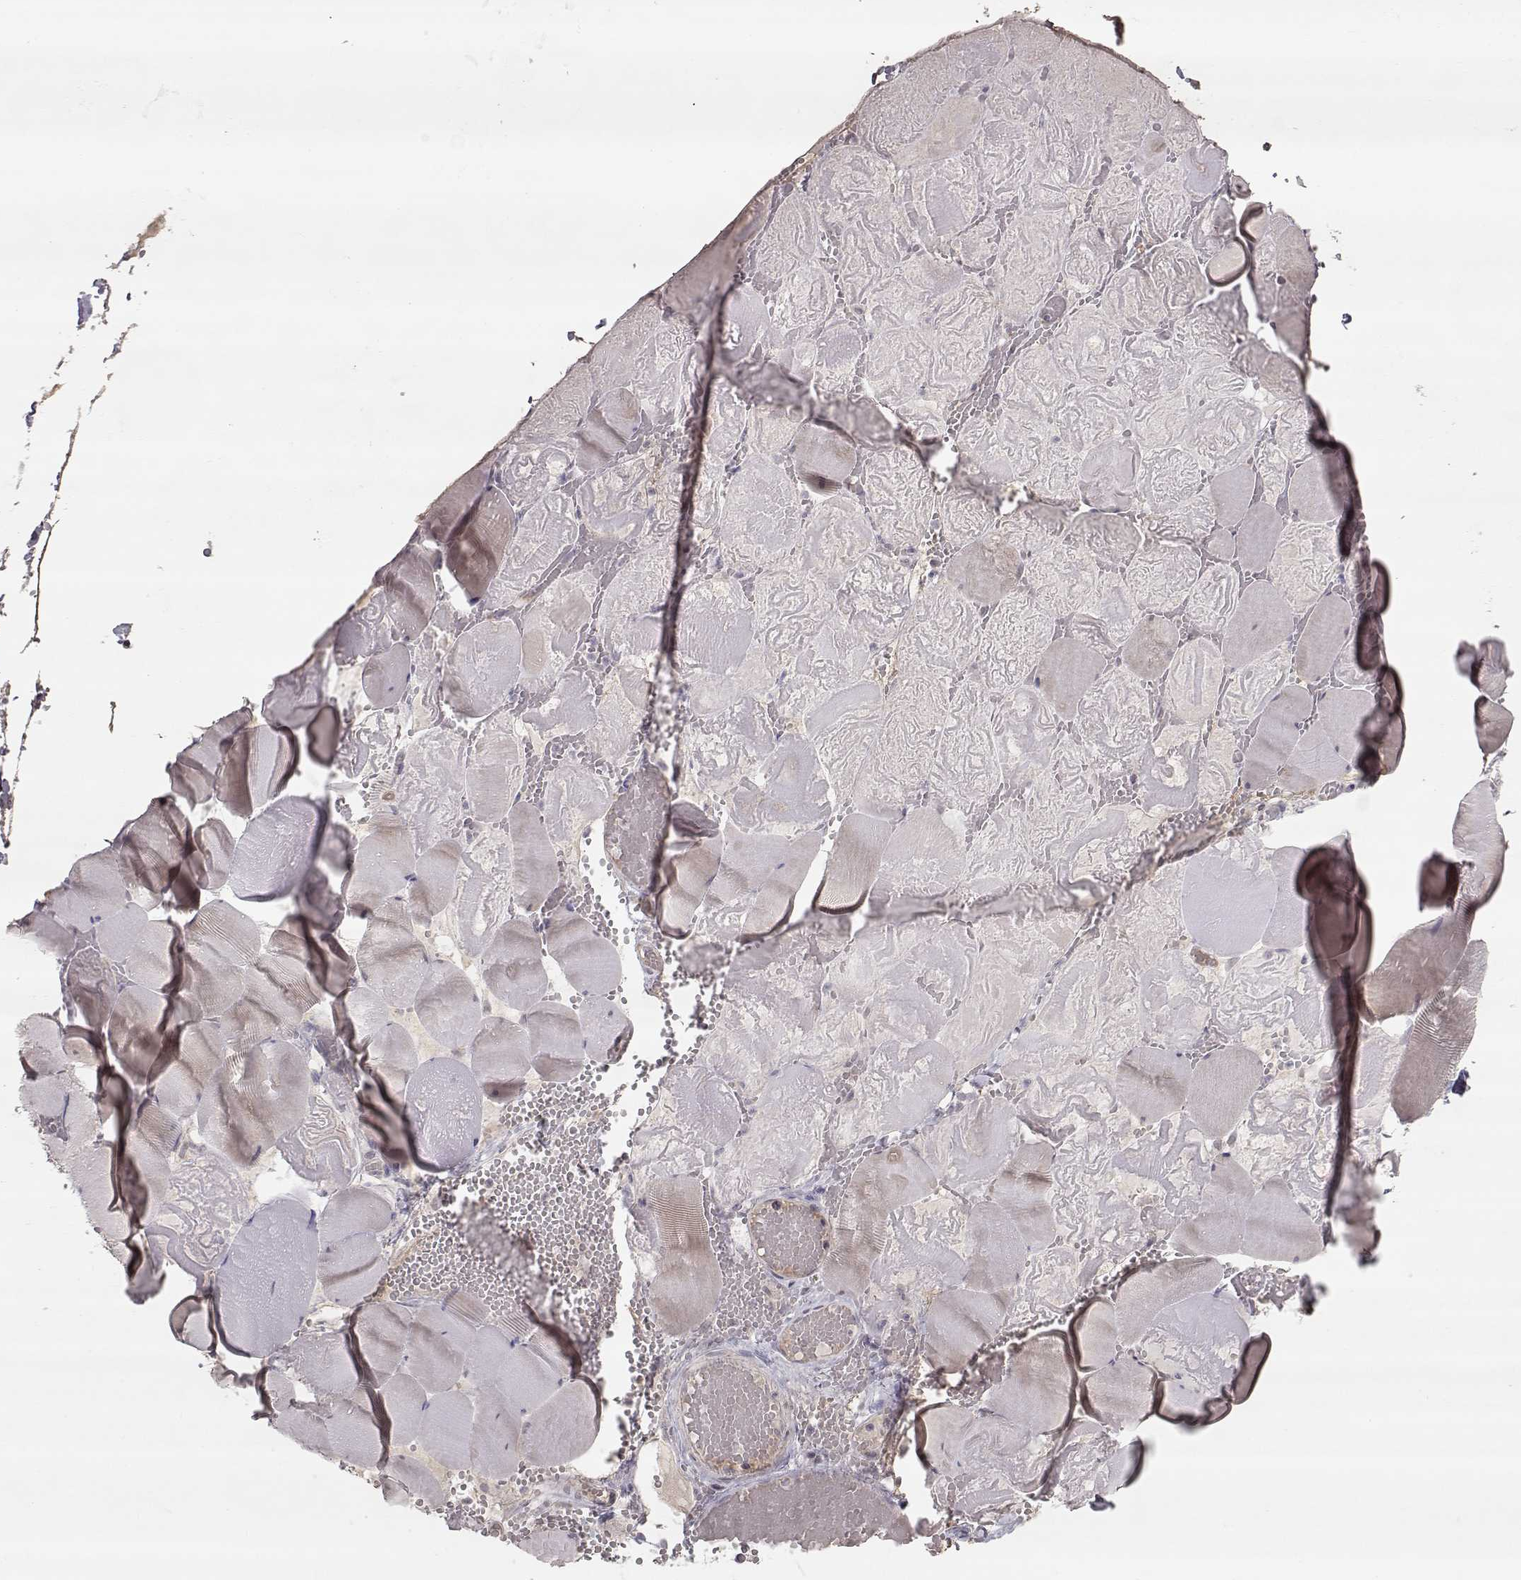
{"staining": {"intensity": "negative", "quantity": "none", "location": "none"}, "tissue": "skeletal muscle", "cell_type": "Myocytes", "image_type": "normal", "snomed": [{"axis": "morphology", "description": "Normal tissue, NOS"}, {"axis": "morphology", "description": "Malignant melanoma, Metastatic site"}, {"axis": "topography", "description": "Skeletal muscle"}], "caption": "A high-resolution photomicrograph shows immunohistochemistry staining of unremarkable skeletal muscle, which displays no significant expression in myocytes. (Immunohistochemistry, brightfield microscopy, high magnification).", "gene": "PNMT", "patient": {"sex": "male", "age": 50}}